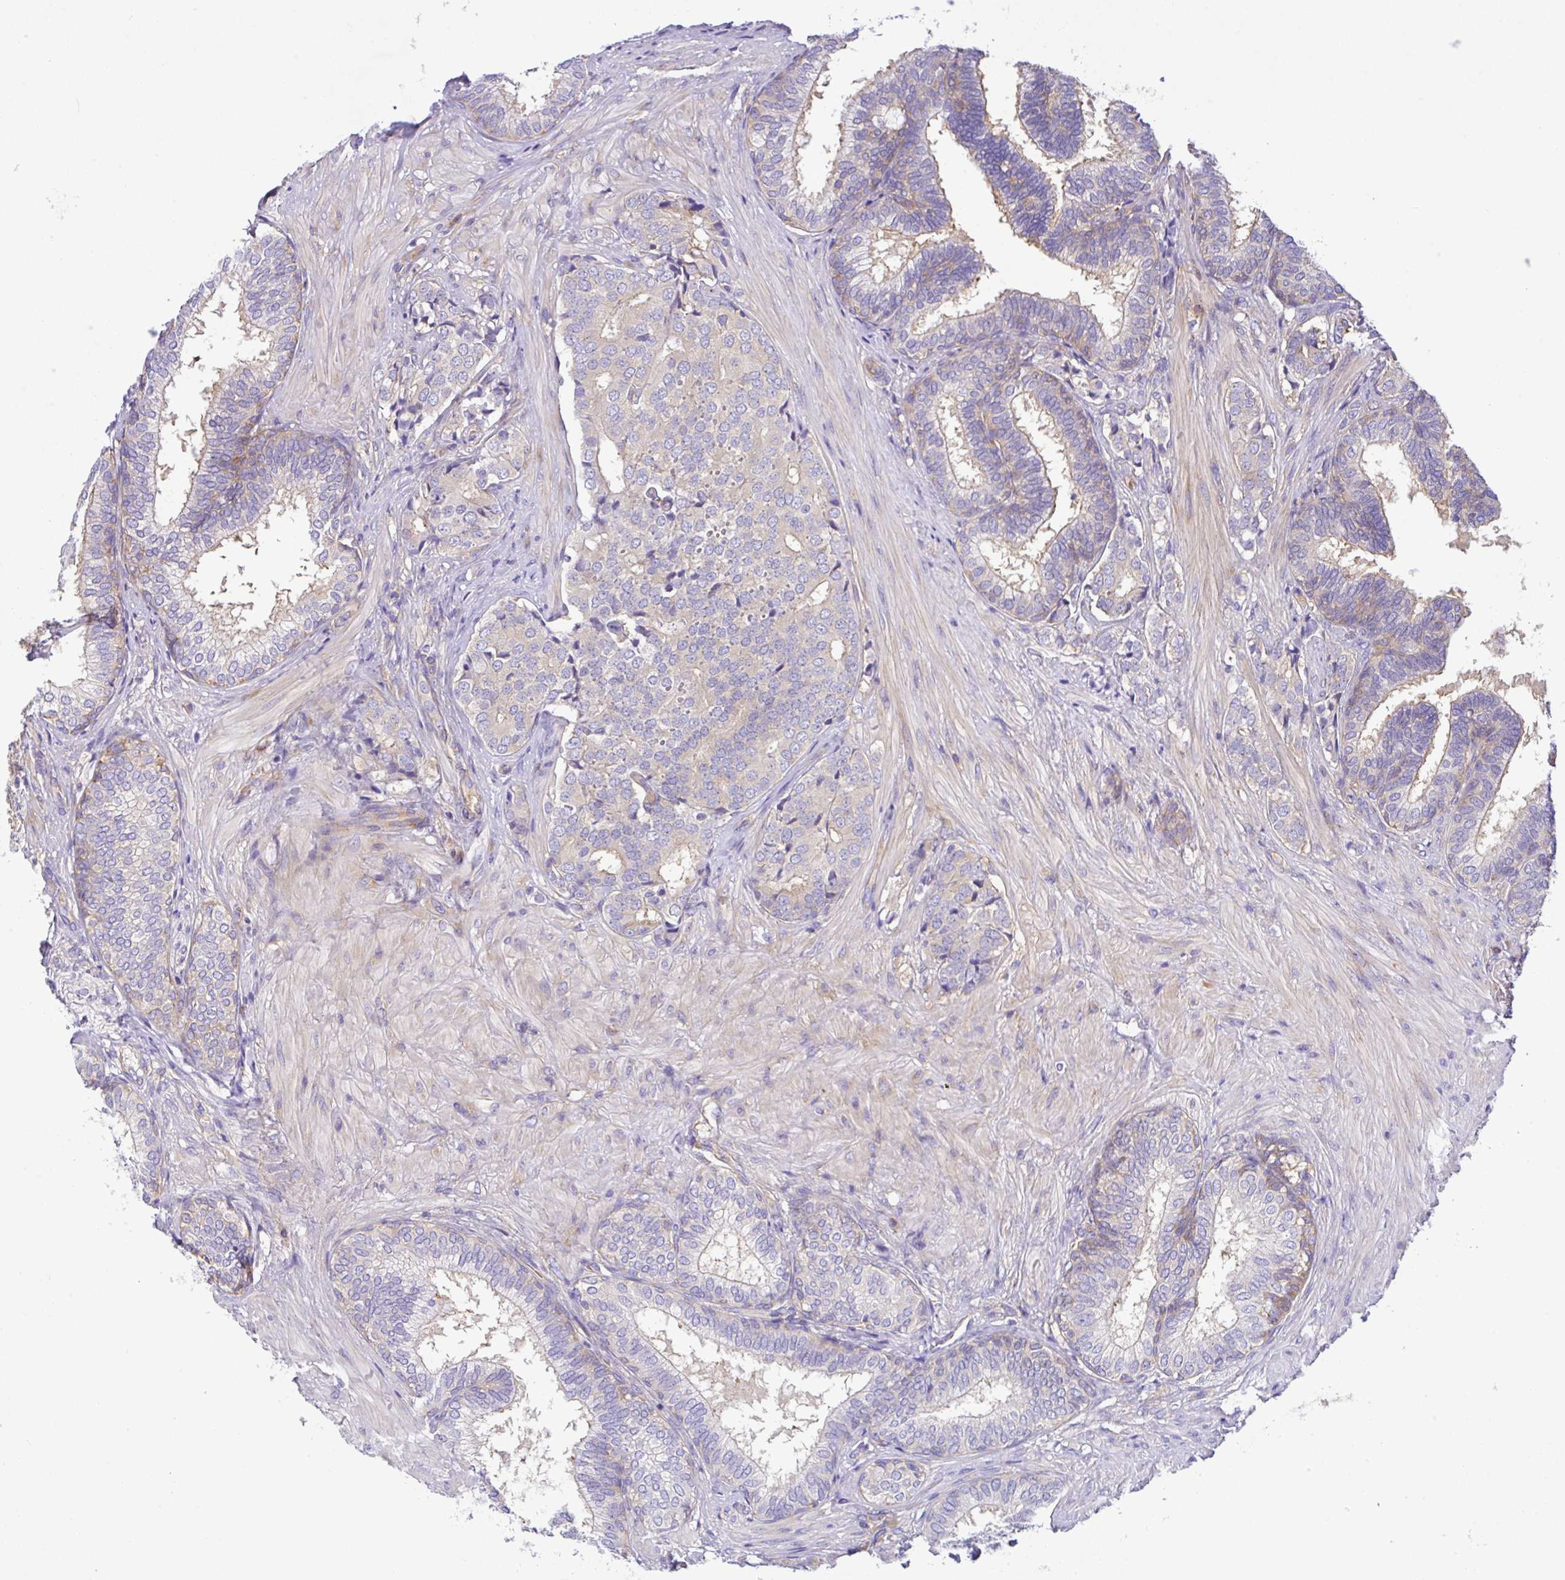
{"staining": {"intensity": "weak", "quantity": "<25%", "location": "cytoplasmic/membranous"}, "tissue": "prostate cancer", "cell_type": "Tumor cells", "image_type": "cancer", "snomed": [{"axis": "morphology", "description": "Adenocarcinoma, High grade"}, {"axis": "topography", "description": "Prostate"}], "caption": "Immunohistochemistry of prostate cancer (high-grade adenocarcinoma) reveals no positivity in tumor cells. The staining was performed using DAB (3,3'-diaminobenzidine) to visualize the protein expression in brown, while the nuclei were stained in blue with hematoxylin (Magnification: 20x).", "gene": "GFPT2", "patient": {"sex": "male", "age": 62}}